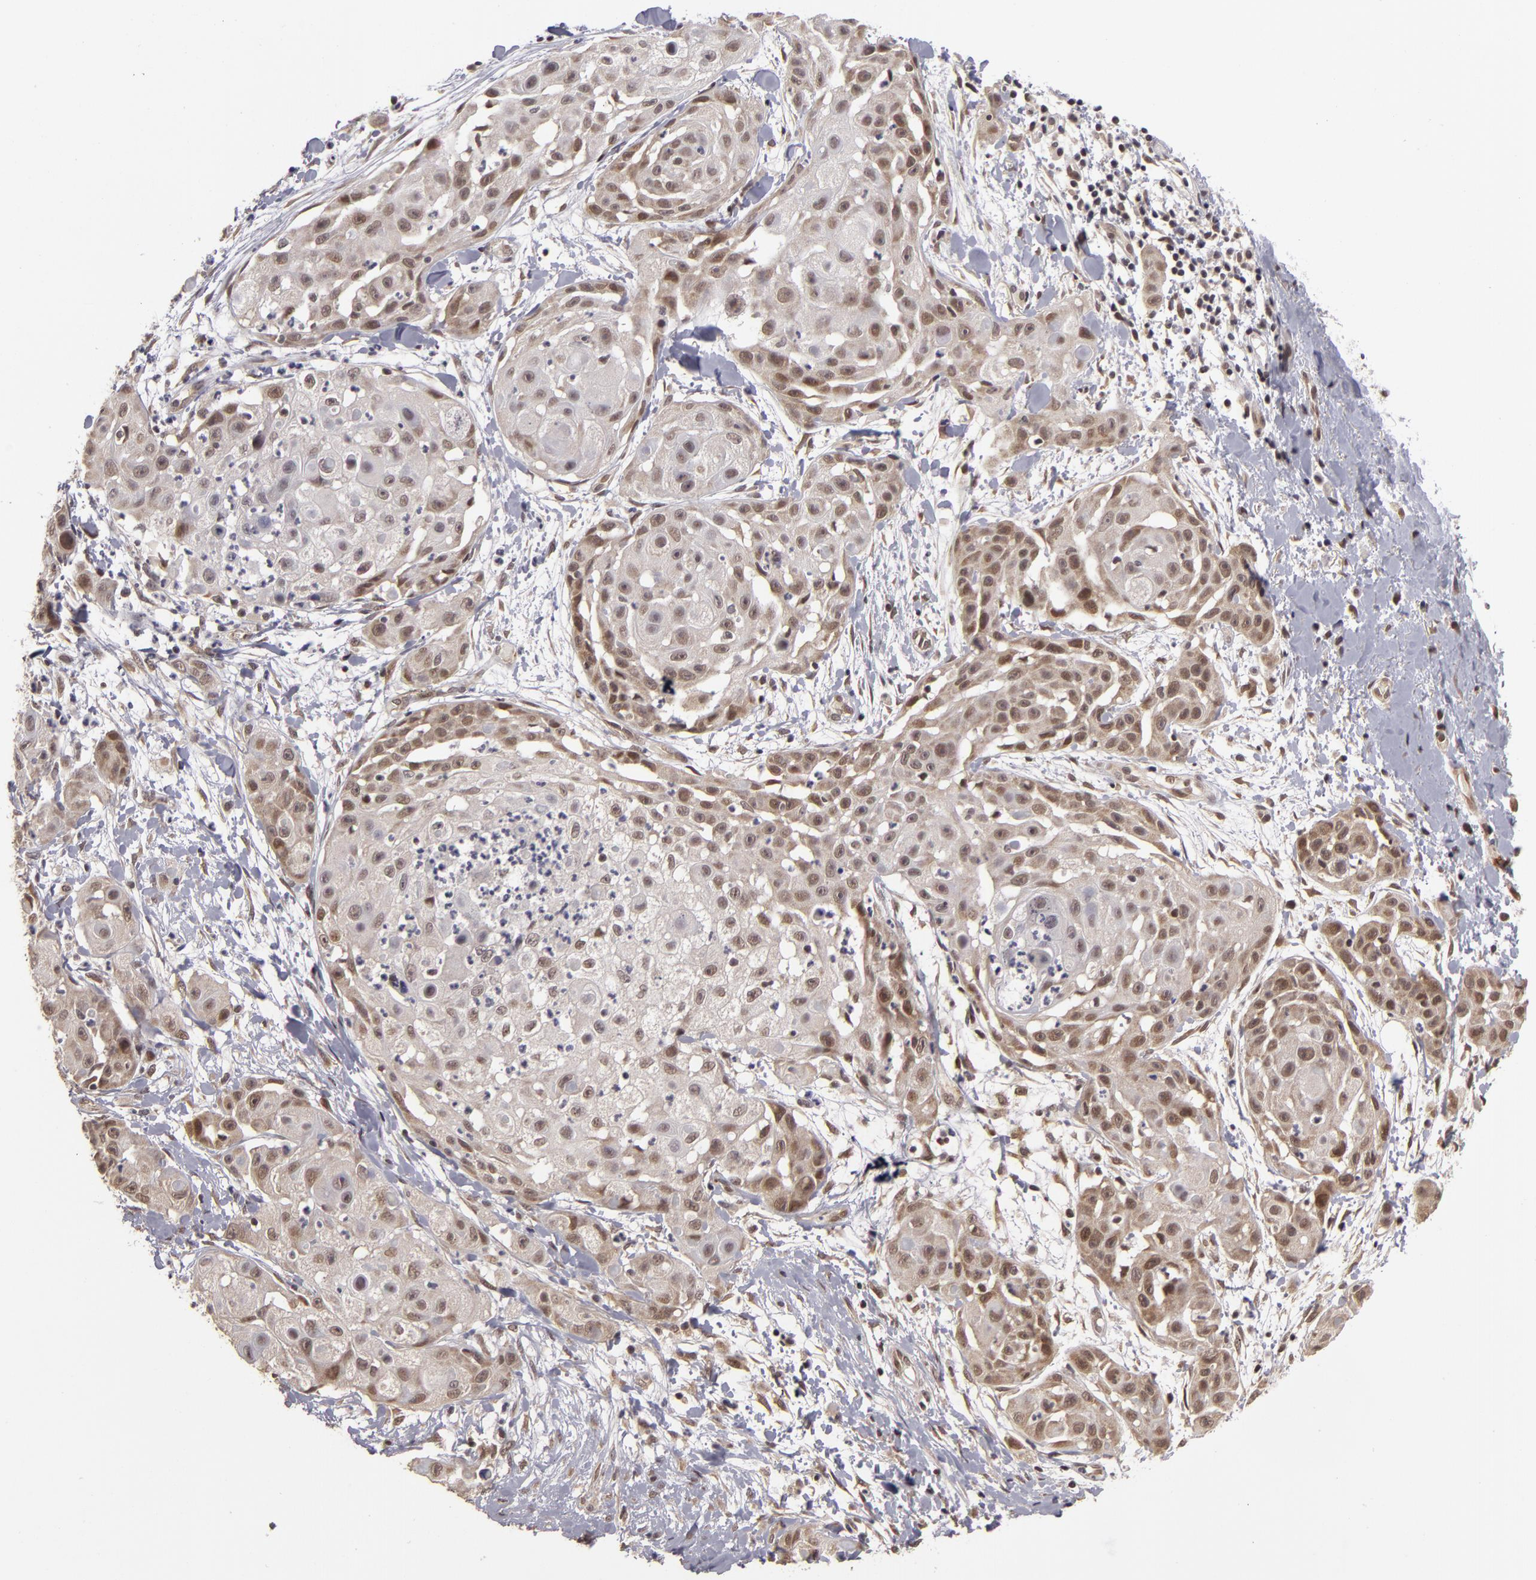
{"staining": {"intensity": "weak", "quantity": "<25%", "location": "nuclear"}, "tissue": "skin cancer", "cell_type": "Tumor cells", "image_type": "cancer", "snomed": [{"axis": "morphology", "description": "Squamous cell carcinoma, NOS"}, {"axis": "topography", "description": "Skin"}], "caption": "Tumor cells show no significant protein positivity in skin cancer (squamous cell carcinoma).", "gene": "ZNF133", "patient": {"sex": "female", "age": 57}}